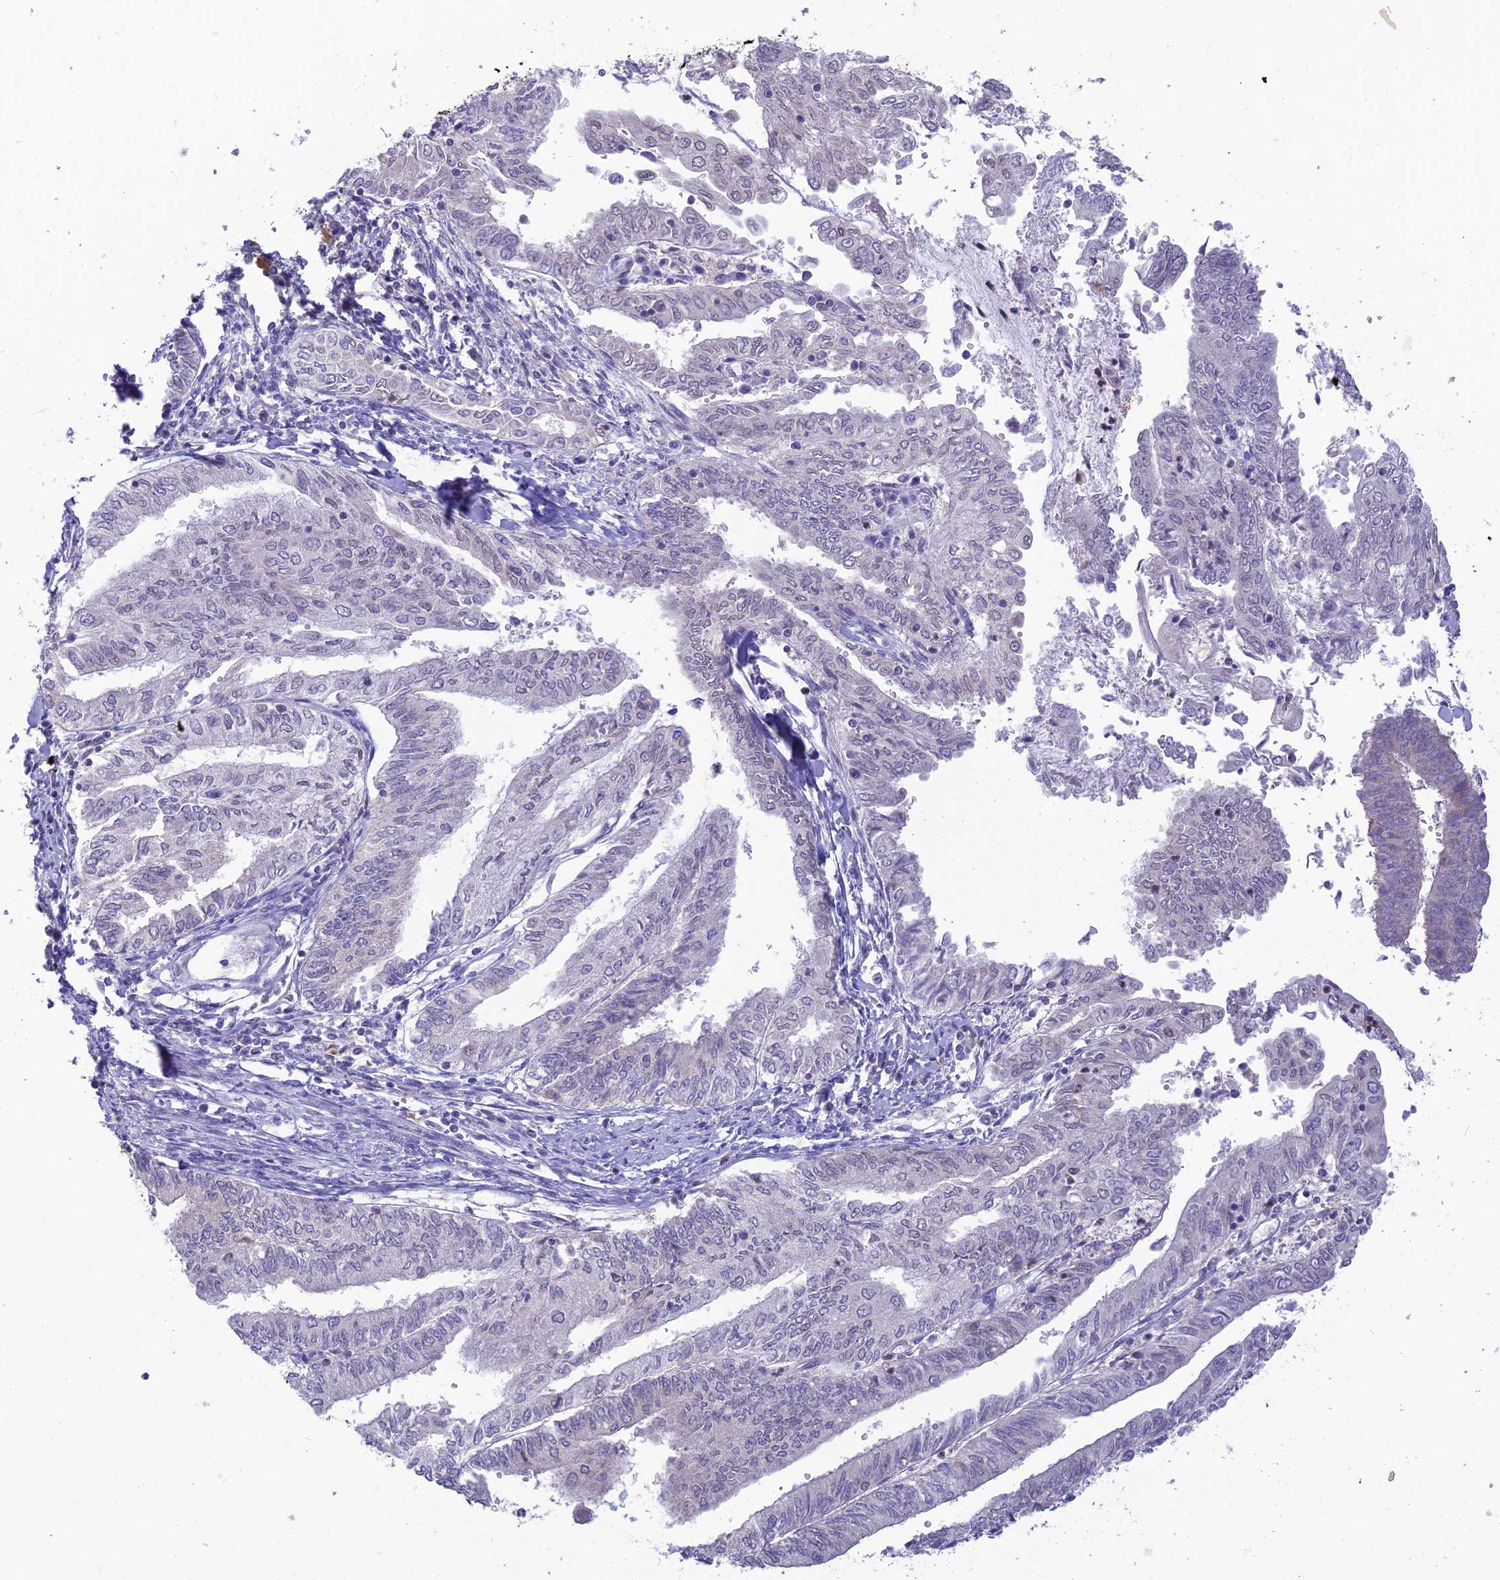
{"staining": {"intensity": "negative", "quantity": "none", "location": "none"}, "tissue": "endometrial cancer", "cell_type": "Tumor cells", "image_type": "cancer", "snomed": [{"axis": "morphology", "description": "Adenocarcinoma, NOS"}, {"axis": "topography", "description": "Endometrium"}], "caption": "Tumor cells are negative for protein expression in human endometrial cancer (adenocarcinoma).", "gene": "BMT2", "patient": {"sex": "female", "age": 66}}